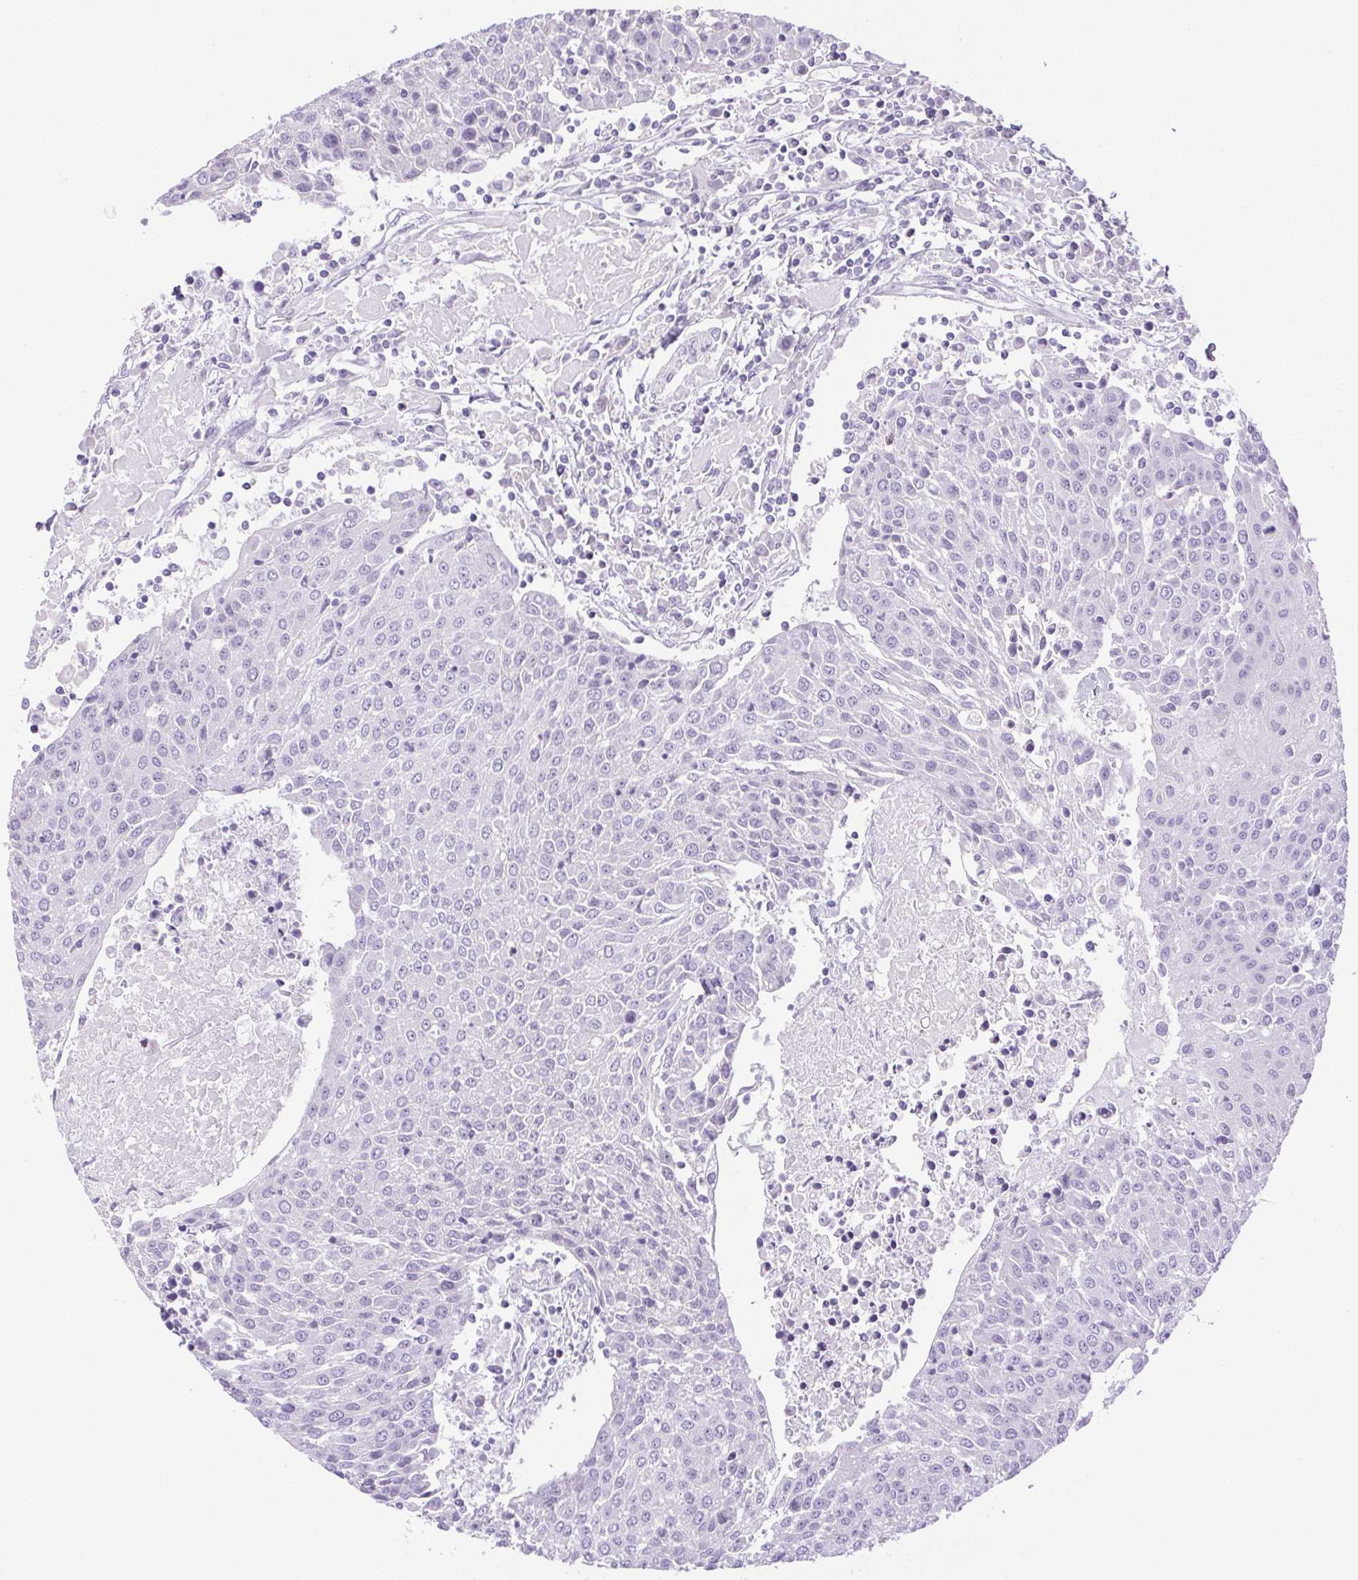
{"staining": {"intensity": "negative", "quantity": "none", "location": "none"}, "tissue": "urothelial cancer", "cell_type": "Tumor cells", "image_type": "cancer", "snomed": [{"axis": "morphology", "description": "Urothelial carcinoma, High grade"}, {"axis": "topography", "description": "Urinary bladder"}], "caption": "There is no significant positivity in tumor cells of urothelial cancer.", "gene": "PAPPA2", "patient": {"sex": "female", "age": 85}}